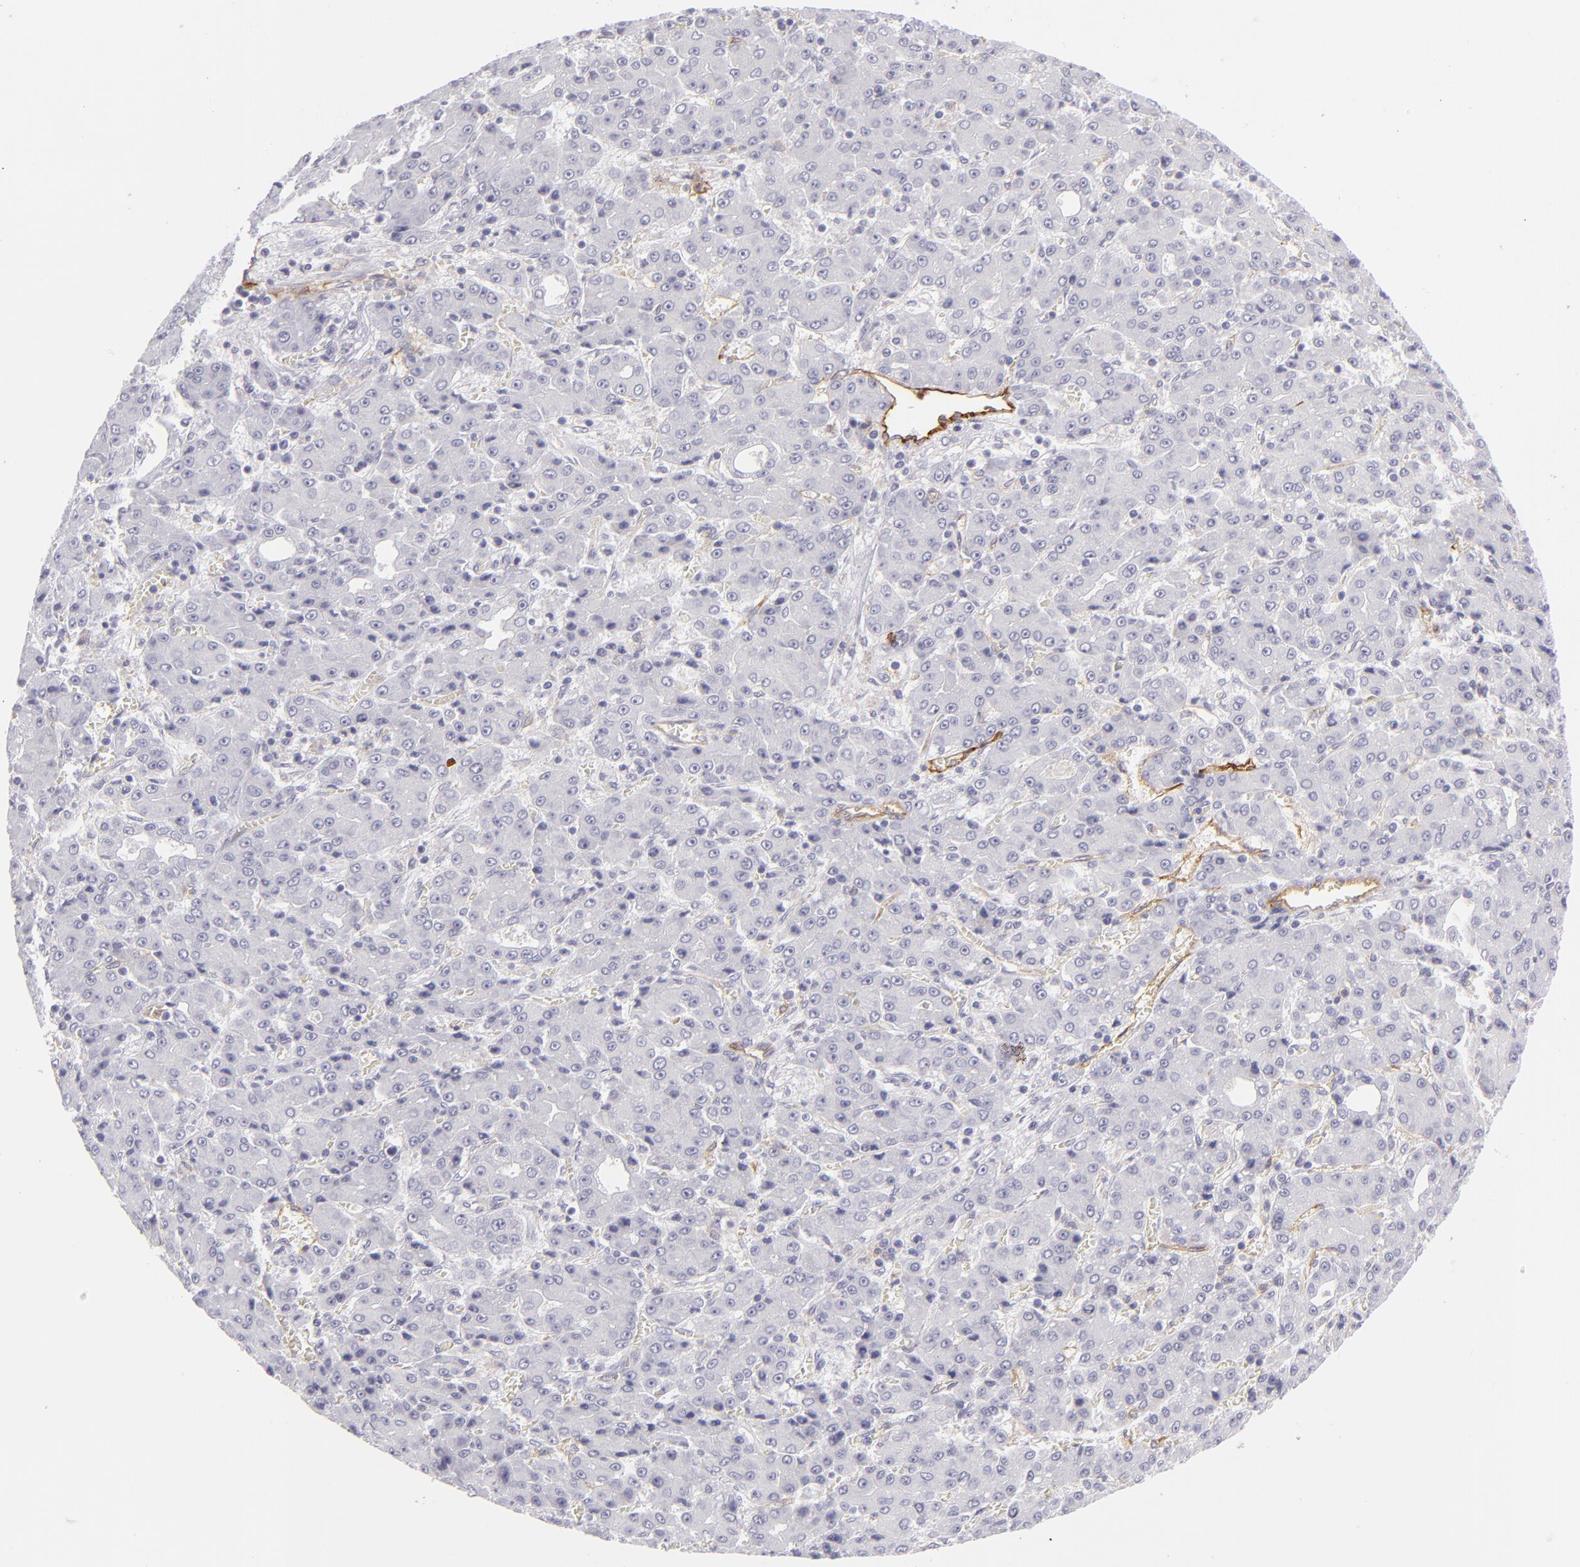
{"staining": {"intensity": "negative", "quantity": "none", "location": "none"}, "tissue": "liver cancer", "cell_type": "Tumor cells", "image_type": "cancer", "snomed": [{"axis": "morphology", "description": "Carcinoma, Hepatocellular, NOS"}, {"axis": "topography", "description": "Liver"}], "caption": "Liver cancer (hepatocellular carcinoma) stained for a protein using IHC exhibits no staining tumor cells.", "gene": "THBD", "patient": {"sex": "male", "age": 69}}